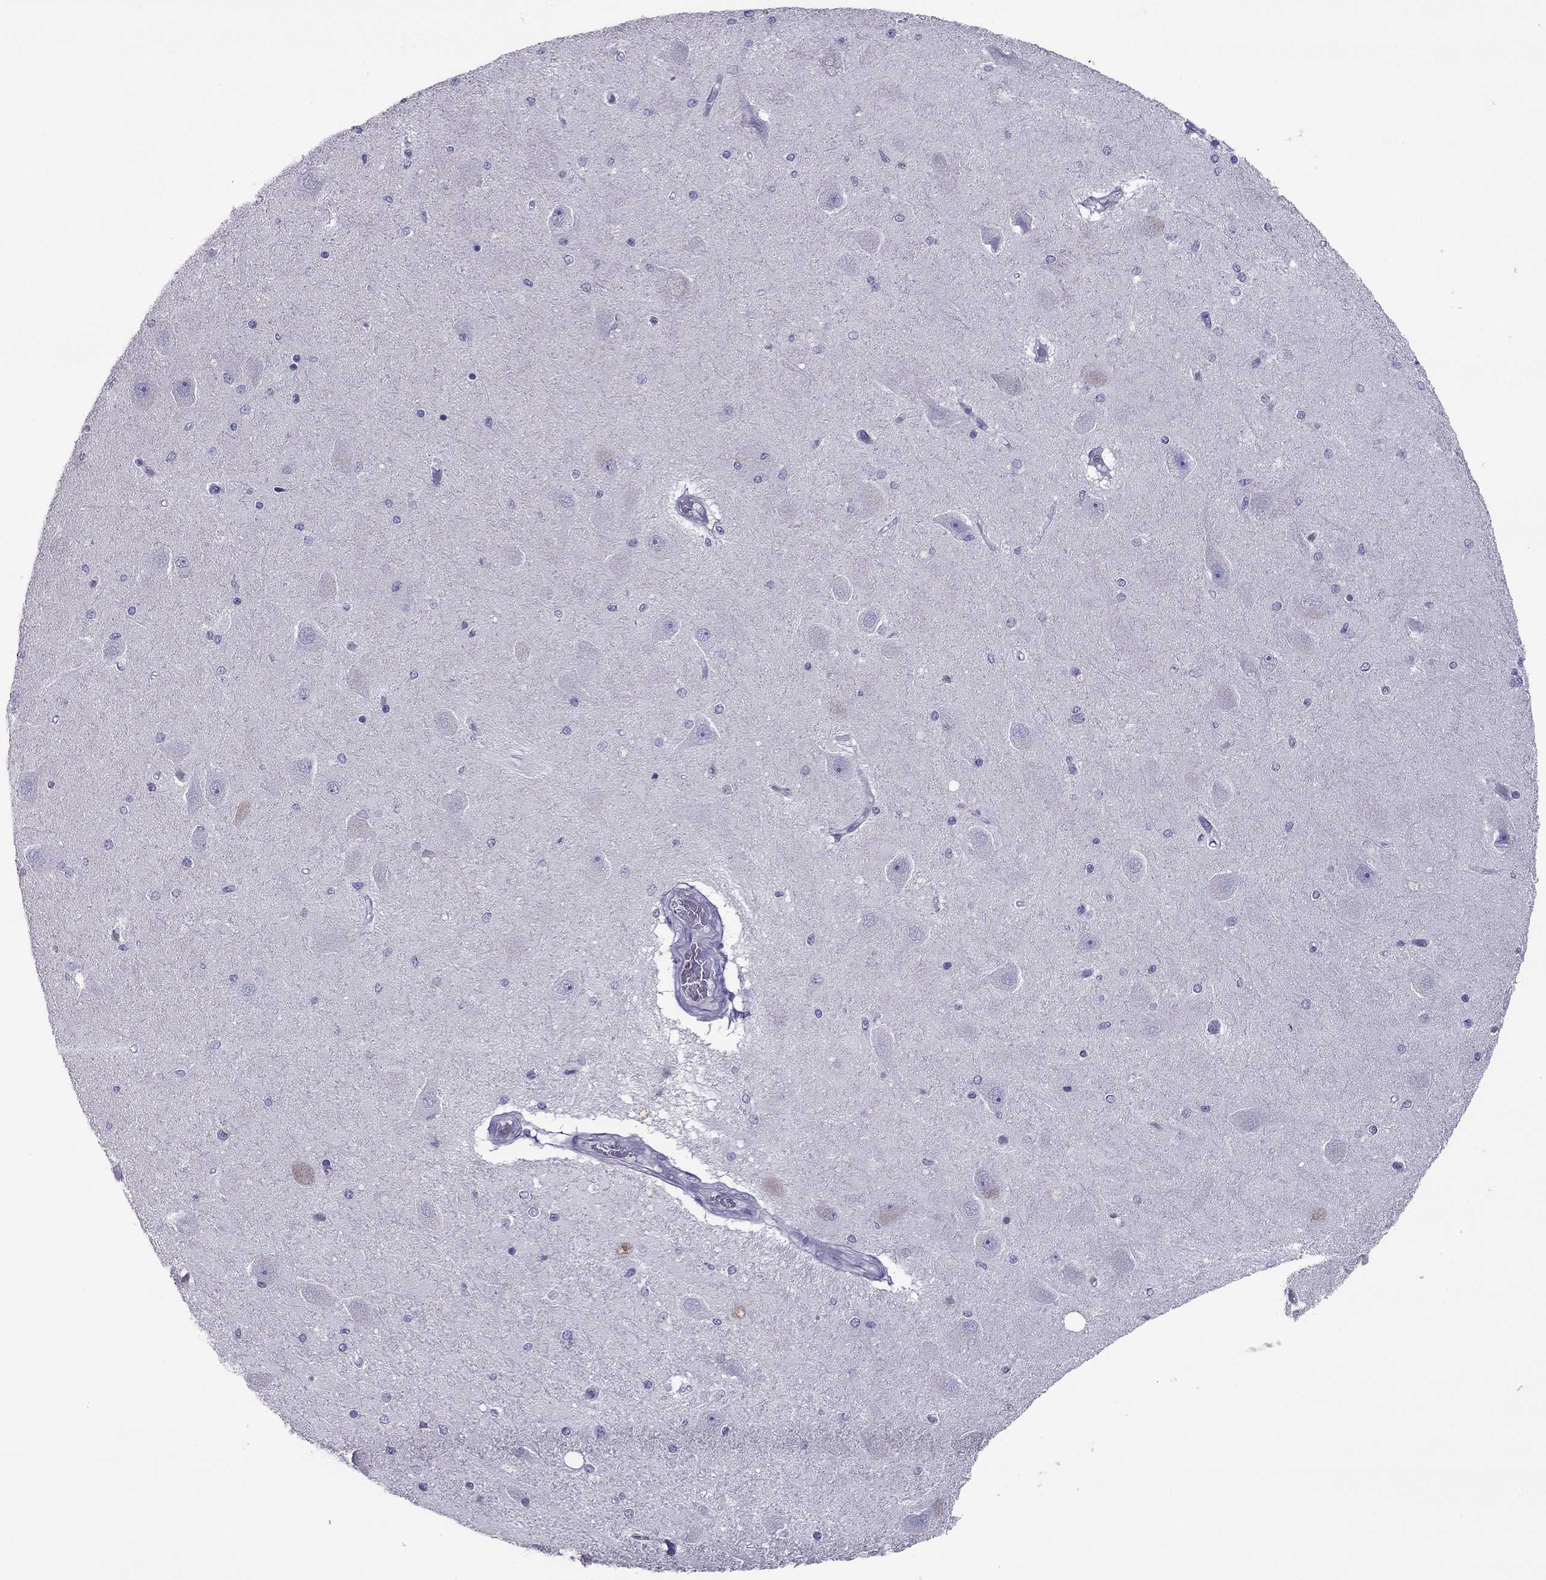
{"staining": {"intensity": "negative", "quantity": "none", "location": "none"}, "tissue": "hippocampus", "cell_type": "Glial cells", "image_type": "normal", "snomed": [{"axis": "morphology", "description": "Normal tissue, NOS"}, {"axis": "topography", "description": "Hippocampus"}], "caption": "Immunohistochemistry (IHC) micrograph of benign hippocampus: hippocampus stained with DAB (3,3'-diaminobenzidine) shows no significant protein expression in glial cells.", "gene": "MAEL", "patient": {"sex": "female", "age": 54}}